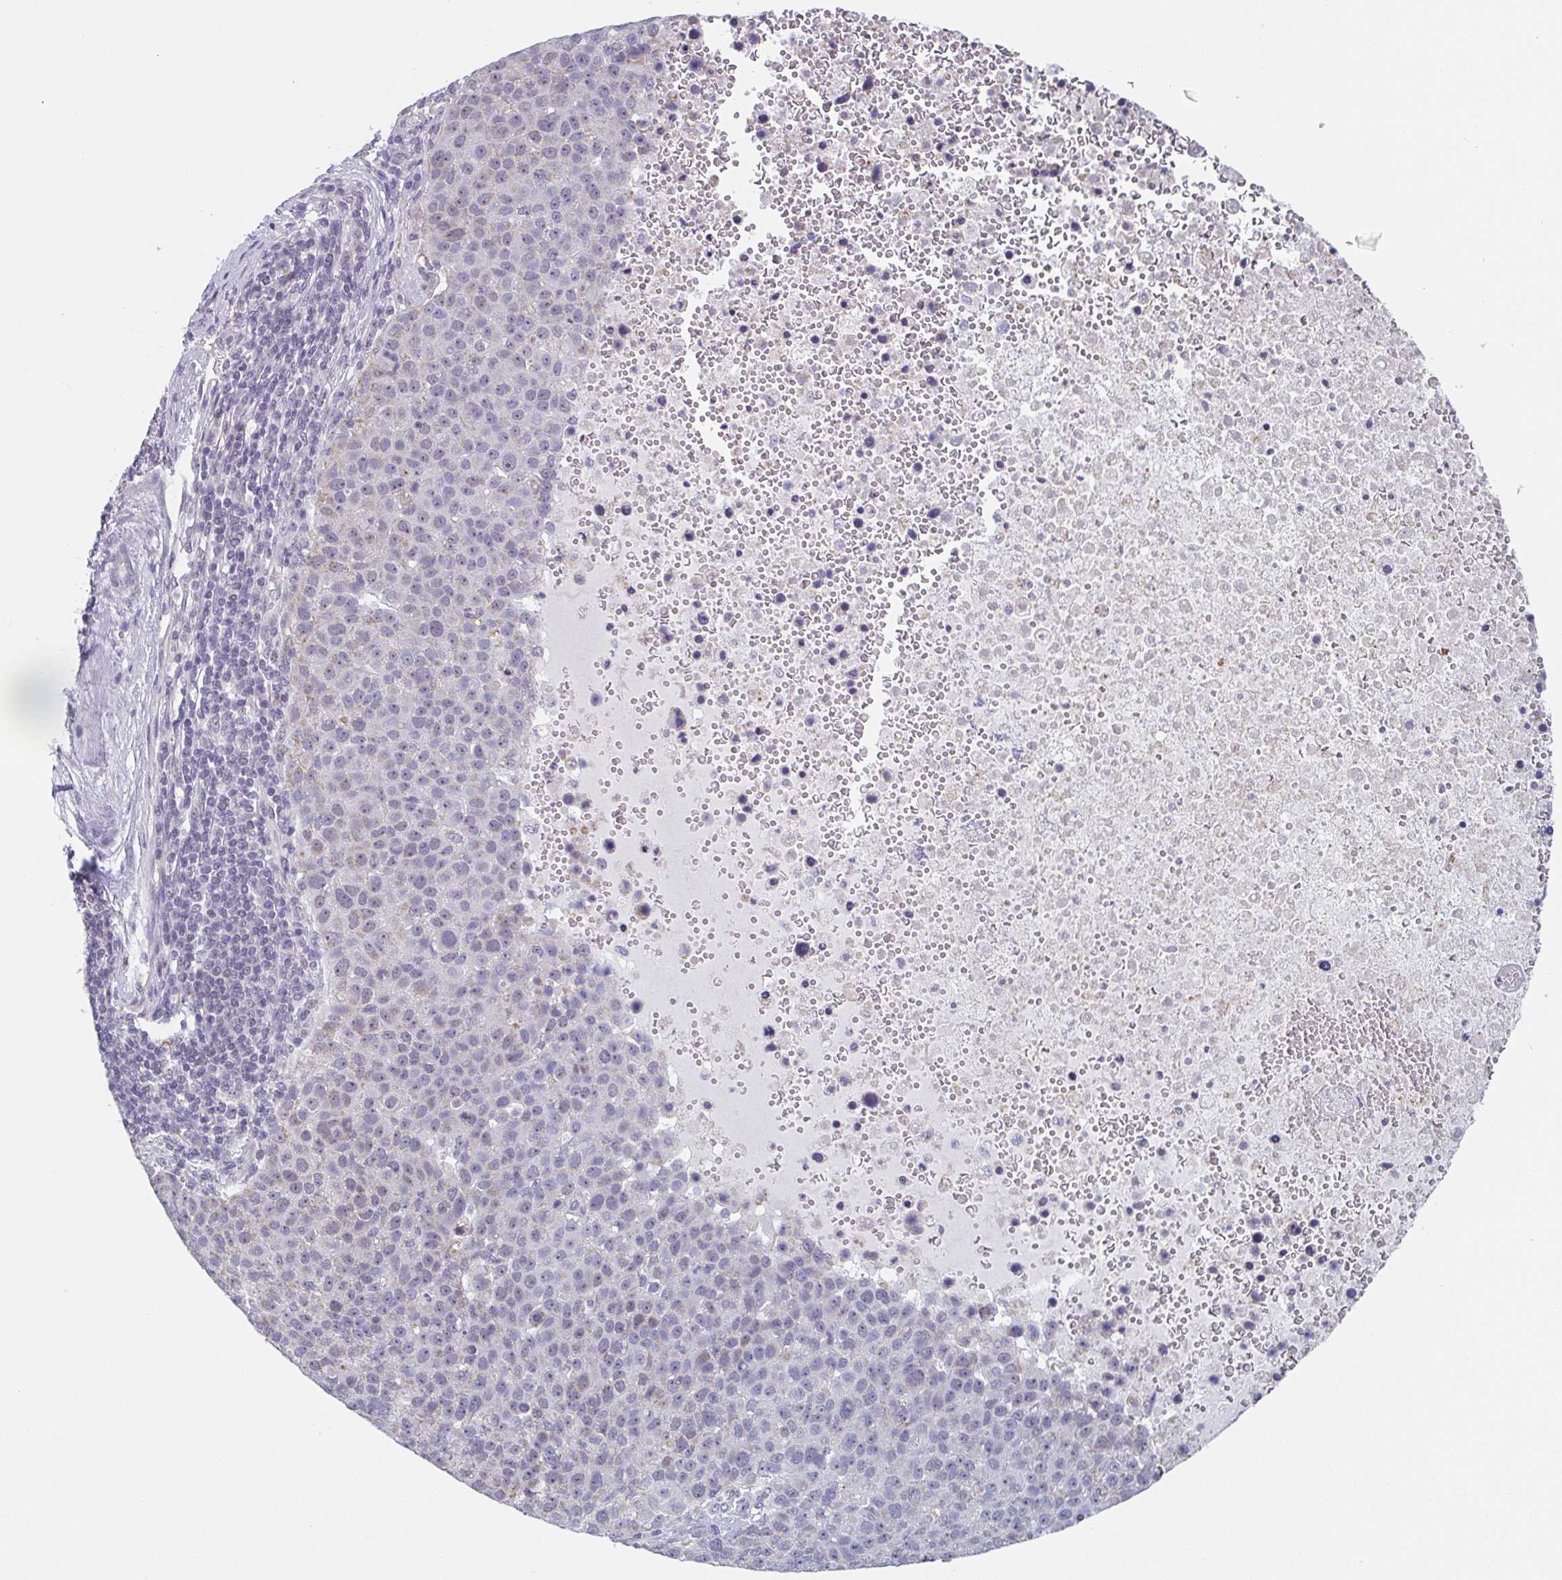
{"staining": {"intensity": "negative", "quantity": "none", "location": "none"}, "tissue": "pancreatic cancer", "cell_type": "Tumor cells", "image_type": "cancer", "snomed": [{"axis": "morphology", "description": "Adenocarcinoma, NOS"}, {"axis": "topography", "description": "Pancreas"}], "caption": "Immunohistochemistry (IHC) image of neoplastic tissue: human pancreatic adenocarcinoma stained with DAB (3,3'-diaminobenzidine) reveals no significant protein positivity in tumor cells.", "gene": "EXOSC7", "patient": {"sex": "female", "age": 61}}